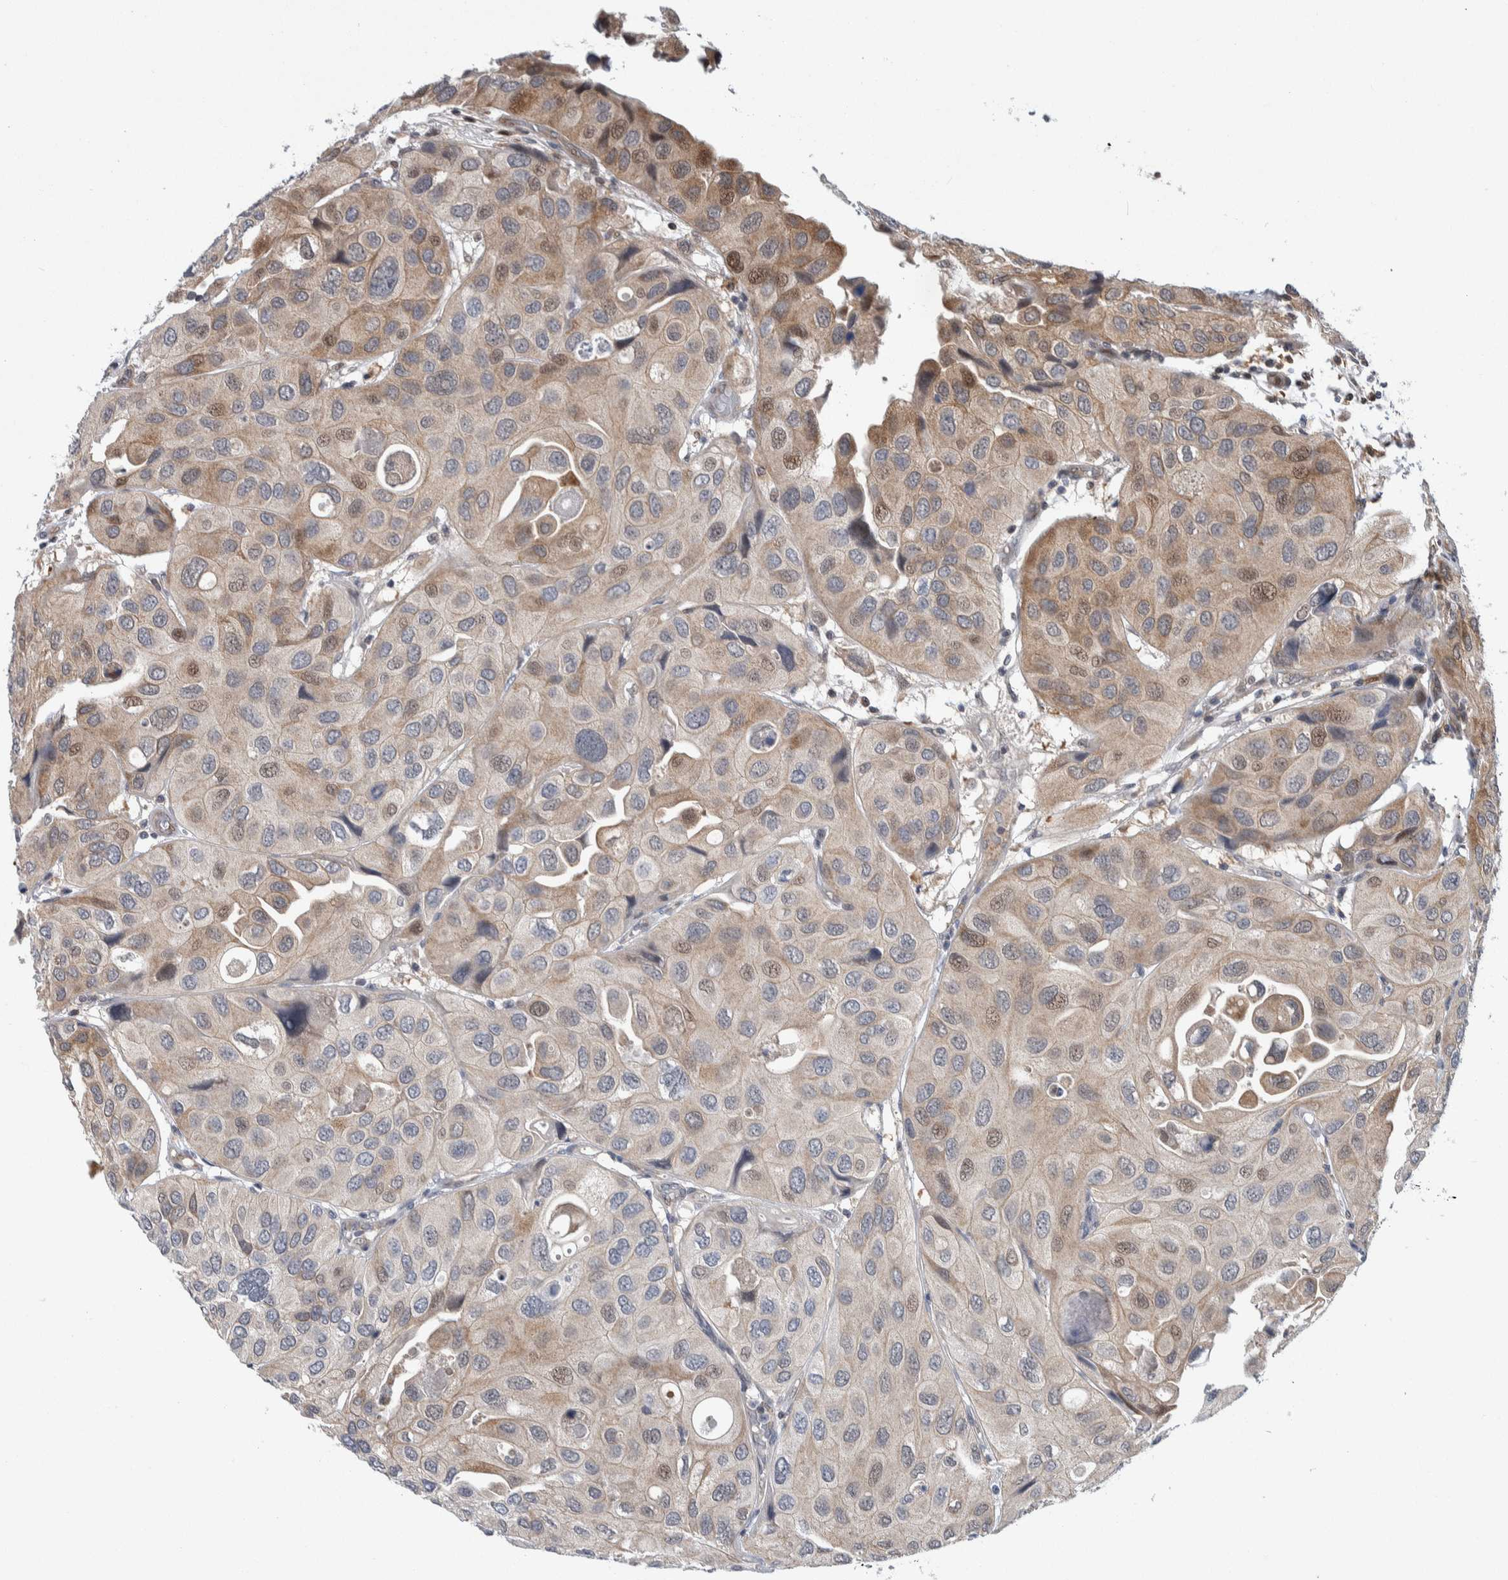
{"staining": {"intensity": "weak", "quantity": "25%-75%", "location": "cytoplasmic/membranous,nuclear"}, "tissue": "urothelial cancer", "cell_type": "Tumor cells", "image_type": "cancer", "snomed": [{"axis": "morphology", "description": "Urothelial carcinoma, High grade"}, {"axis": "topography", "description": "Urinary bladder"}], "caption": "The immunohistochemical stain highlights weak cytoplasmic/membranous and nuclear staining in tumor cells of urothelial carcinoma (high-grade) tissue. The staining is performed using DAB (3,3'-diaminobenzidine) brown chromogen to label protein expression. The nuclei are counter-stained blue using hematoxylin.", "gene": "PTPA", "patient": {"sex": "female", "age": 64}}